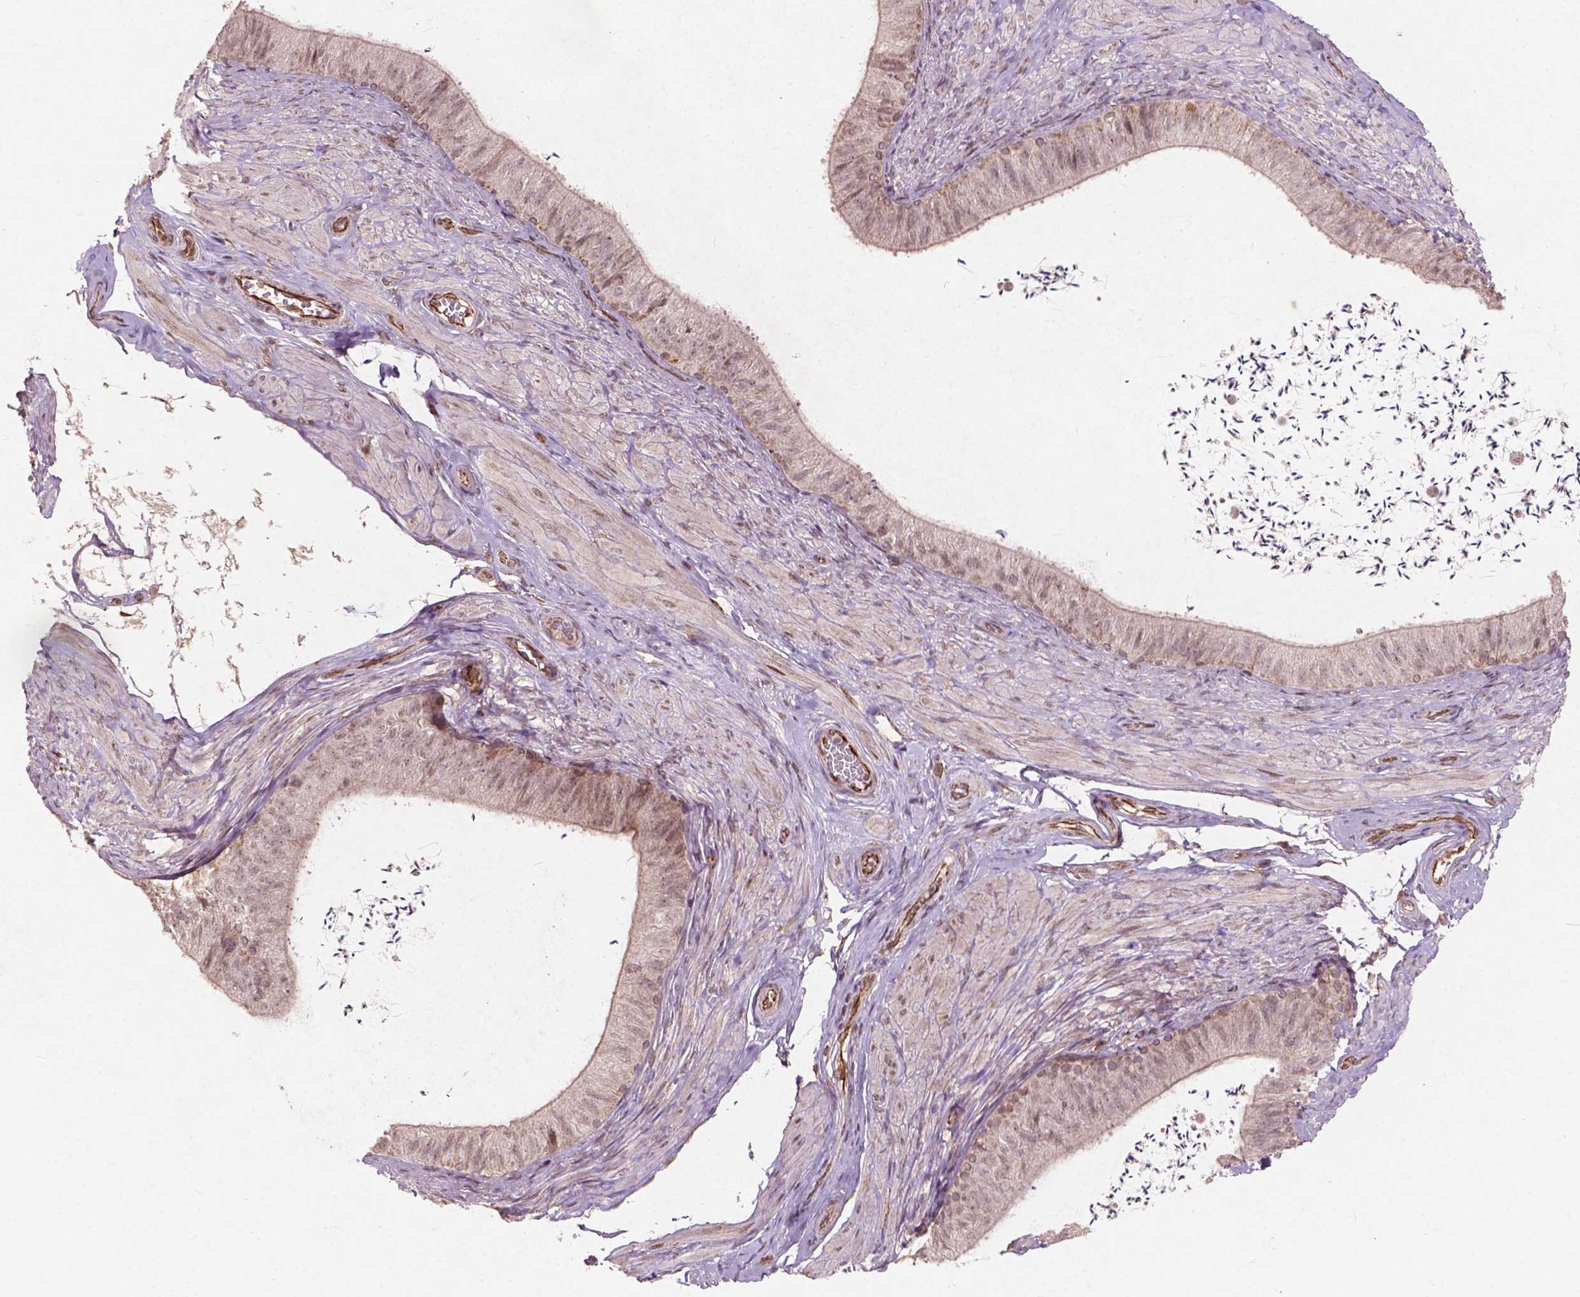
{"staining": {"intensity": "negative", "quantity": "none", "location": "none"}, "tissue": "epididymis", "cell_type": "Glandular cells", "image_type": "normal", "snomed": [{"axis": "morphology", "description": "Normal tissue, NOS"}, {"axis": "topography", "description": "Epididymis, spermatic cord, NOS"}, {"axis": "topography", "description": "Epididymis"}, {"axis": "topography", "description": "Peripheral nerve tissue"}], "caption": "Immunohistochemistry (IHC) histopathology image of normal epididymis: epididymis stained with DAB displays no significant protein positivity in glandular cells. The staining was performed using DAB (3,3'-diaminobenzidine) to visualize the protein expression in brown, while the nuclei were stained in blue with hematoxylin (Magnification: 20x).", "gene": "SMAD2", "patient": {"sex": "male", "age": 29}}